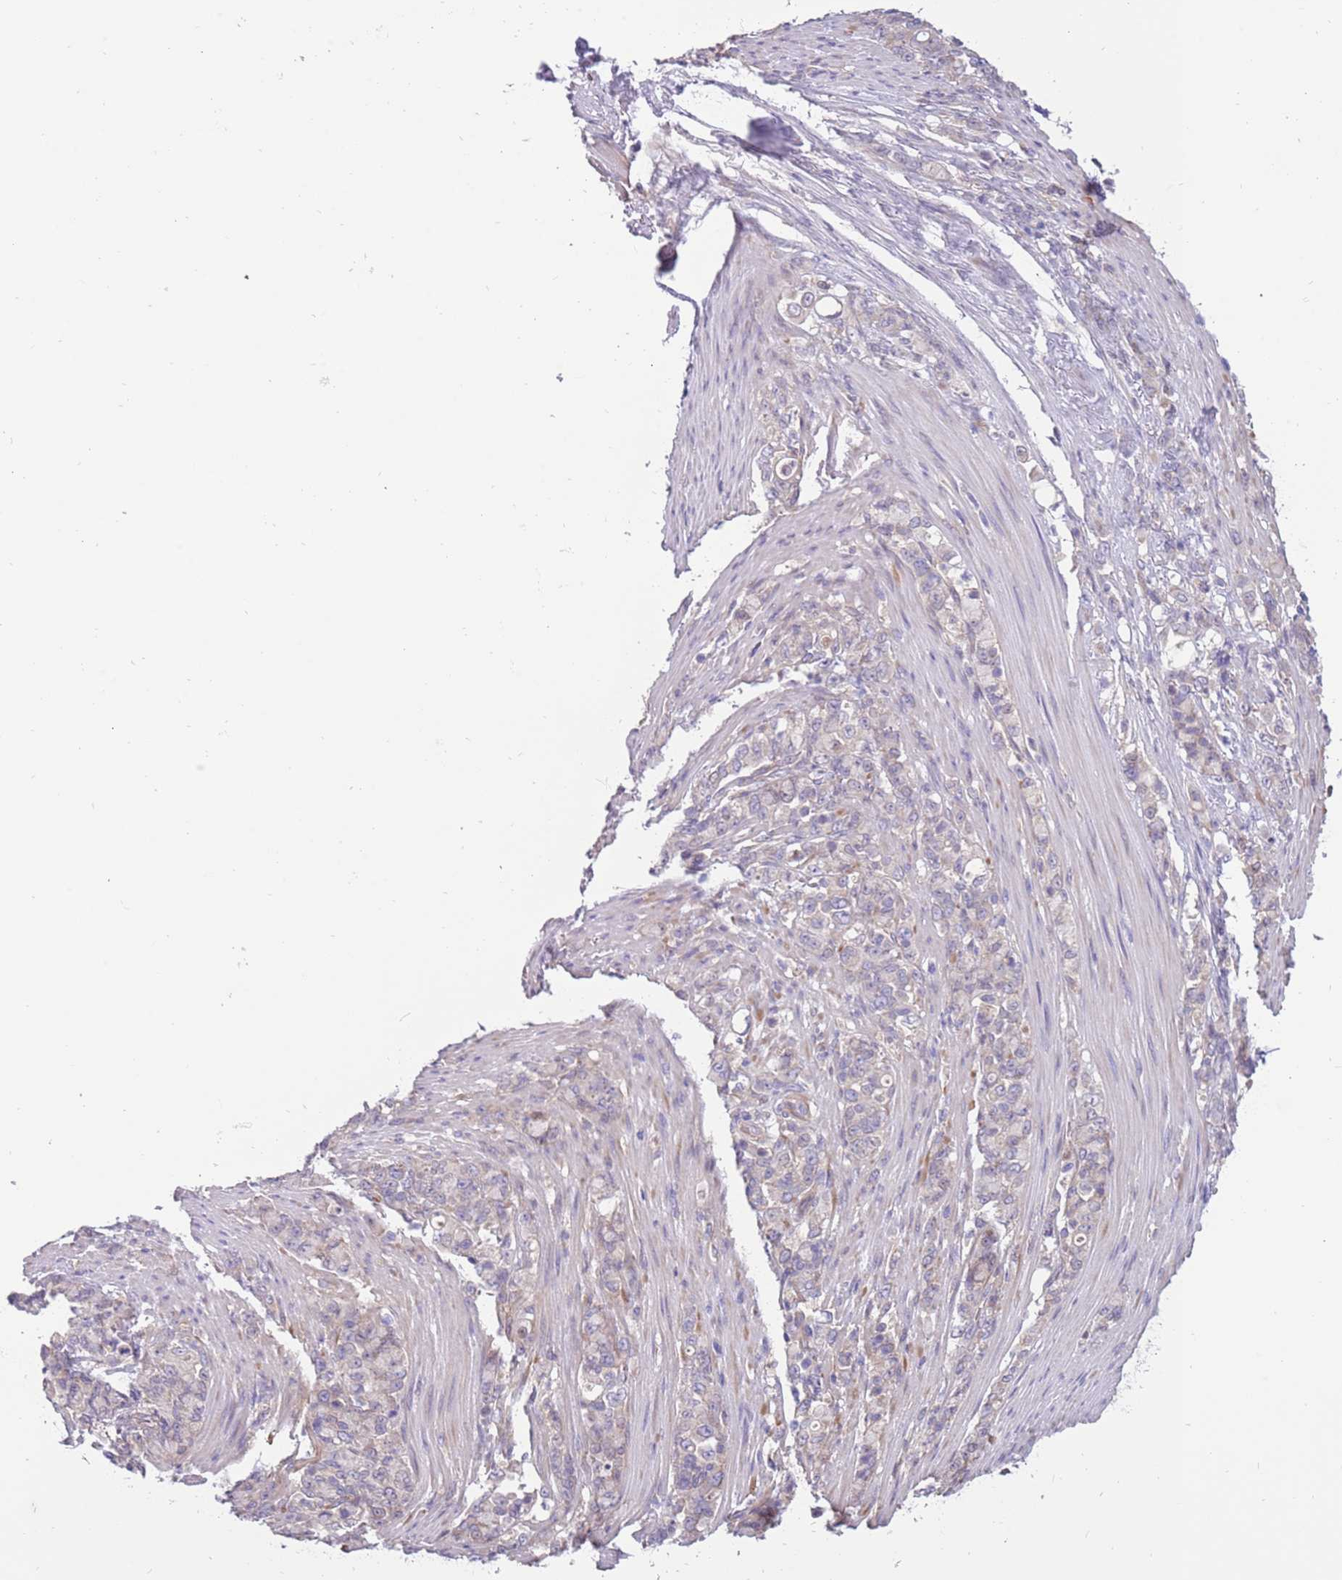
{"staining": {"intensity": "weak", "quantity": "<25%", "location": "cytoplasmic/membranous"}, "tissue": "stomach cancer", "cell_type": "Tumor cells", "image_type": "cancer", "snomed": [{"axis": "morphology", "description": "Normal tissue, NOS"}, {"axis": "morphology", "description": "Adenocarcinoma, NOS"}, {"axis": "topography", "description": "Stomach"}], "caption": "Immunohistochemistry micrograph of human stomach cancer stained for a protein (brown), which demonstrates no positivity in tumor cells. (DAB (3,3'-diaminobenzidine) IHC with hematoxylin counter stain).", "gene": "CABYR", "patient": {"sex": "female", "age": 79}}